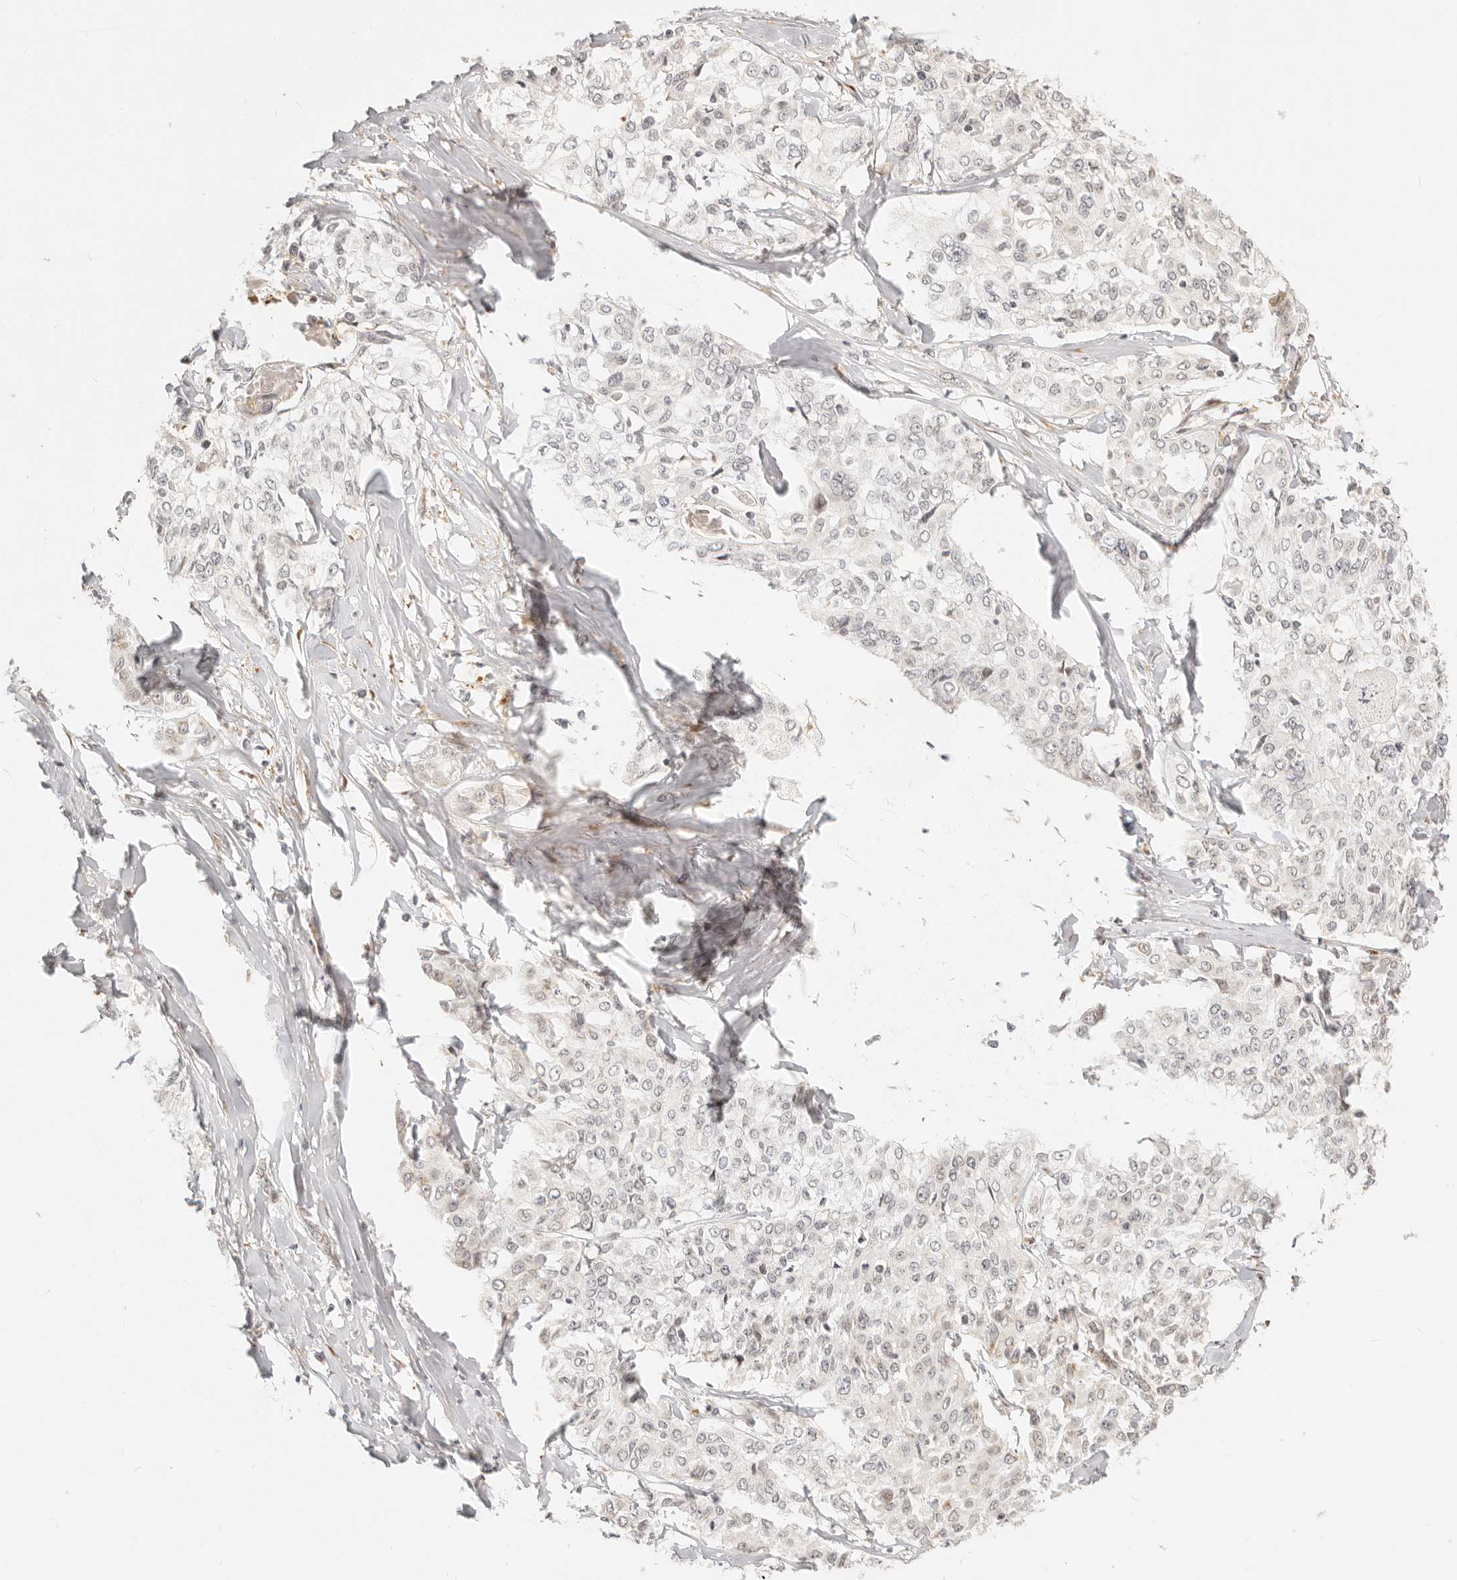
{"staining": {"intensity": "negative", "quantity": "none", "location": "none"}, "tissue": "cervical cancer", "cell_type": "Tumor cells", "image_type": "cancer", "snomed": [{"axis": "morphology", "description": "Squamous cell carcinoma, NOS"}, {"axis": "topography", "description": "Cervix"}], "caption": "High magnification brightfield microscopy of cervical cancer stained with DAB (3,3'-diaminobenzidine) (brown) and counterstained with hematoxylin (blue): tumor cells show no significant staining.", "gene": "FAM20B", "patient": {"sex": "female", "age": 31}}